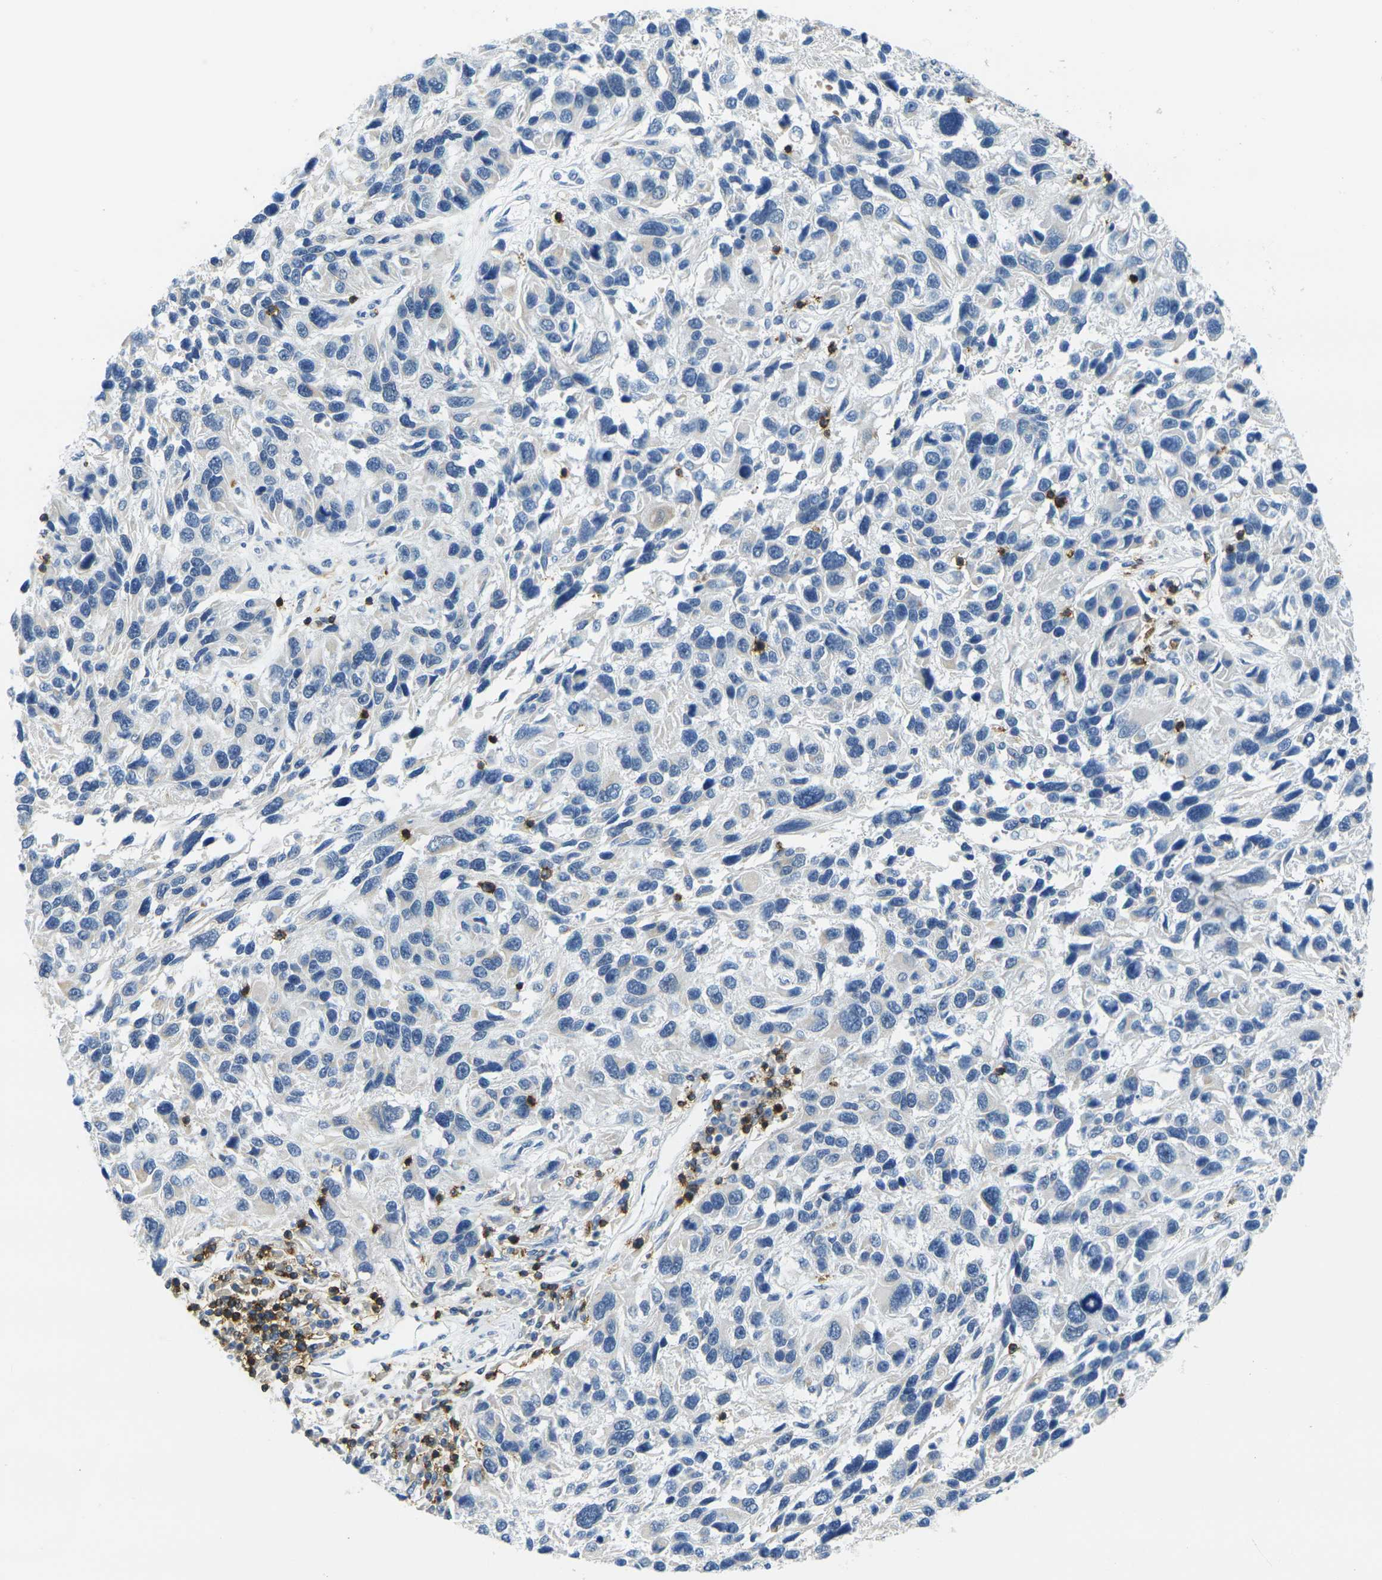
{"staining": {"intensity": "negative", "quantity": "none", "location": "none"}, "tissue": "melanoma", "cell_type": "Tumor cells", "image_type": "cancer", "snomed": [{"axis": "morphology", "description": "Malignant melanoma, NOS"}, {"axis": "topography", "description": "Skin"}], "caption": "Human melanoma stained for a protein using immunohistochemistry exhibits no staining in tumor cells.", "gene": "CD3D", "patient": {"sex": "male", "age": 53}}